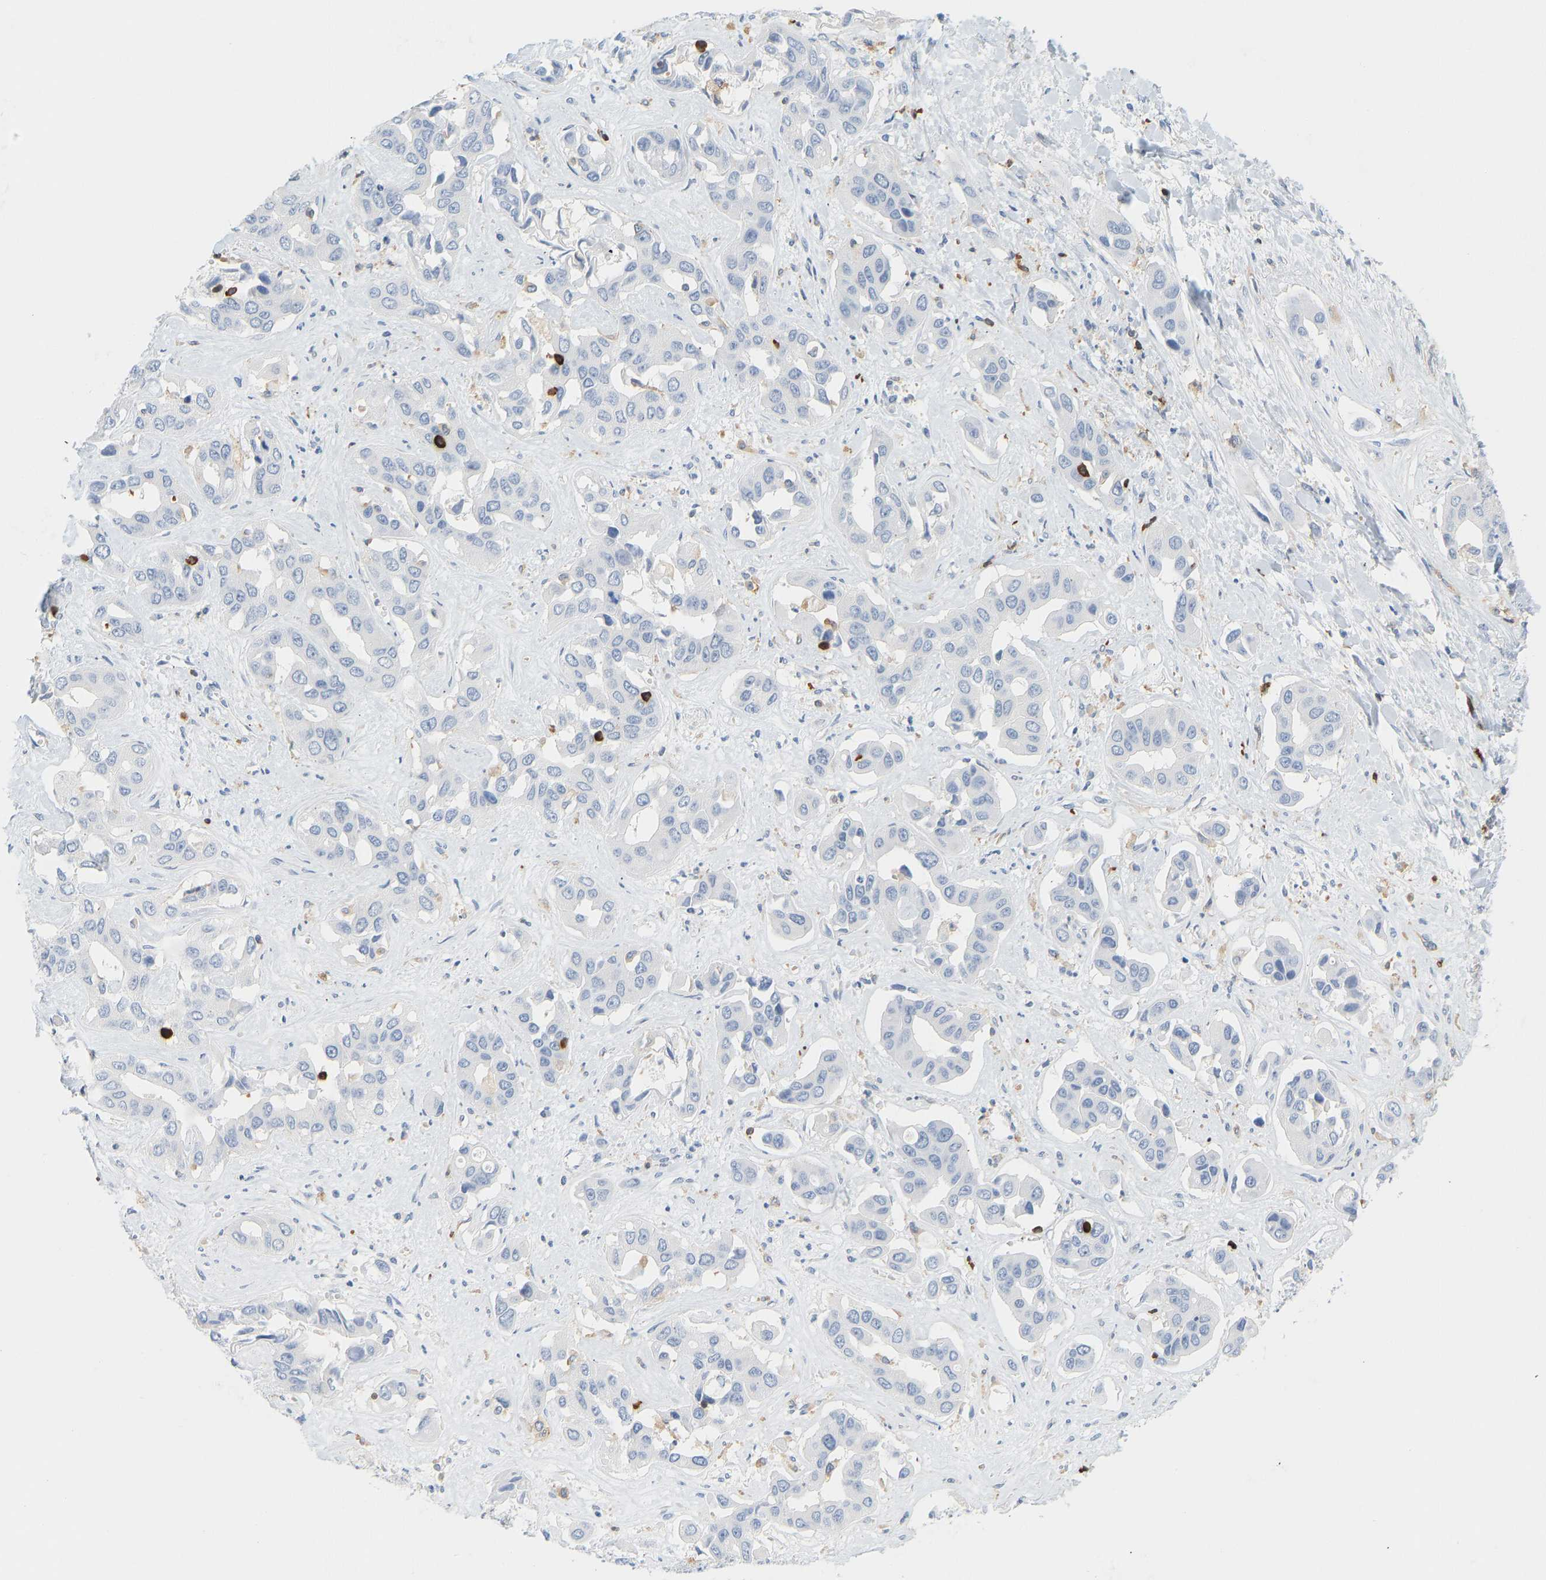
{"staining": {"intensity": "negative", "quantity": "none", "location": "none"}, "tissue": "liver cancer", "cell_type": "Tumor cells", "image_type": "cancer", "snomed": [{"axis": "morphology", "description": "Cholangiocarcinoma"}, {"axis": "topography", "description": "Liver"}], "caption": "The immunohistochemistry micrograph has no significant expression in tumor cells of cholangiocarcinoma (liver) tissue. (DAB (3,3'-diaminobenzidine) immunohistochemistry with hematoxylin counter stain).", "gene": "EVL", "patient": {"sex": "female", "age": 52}}